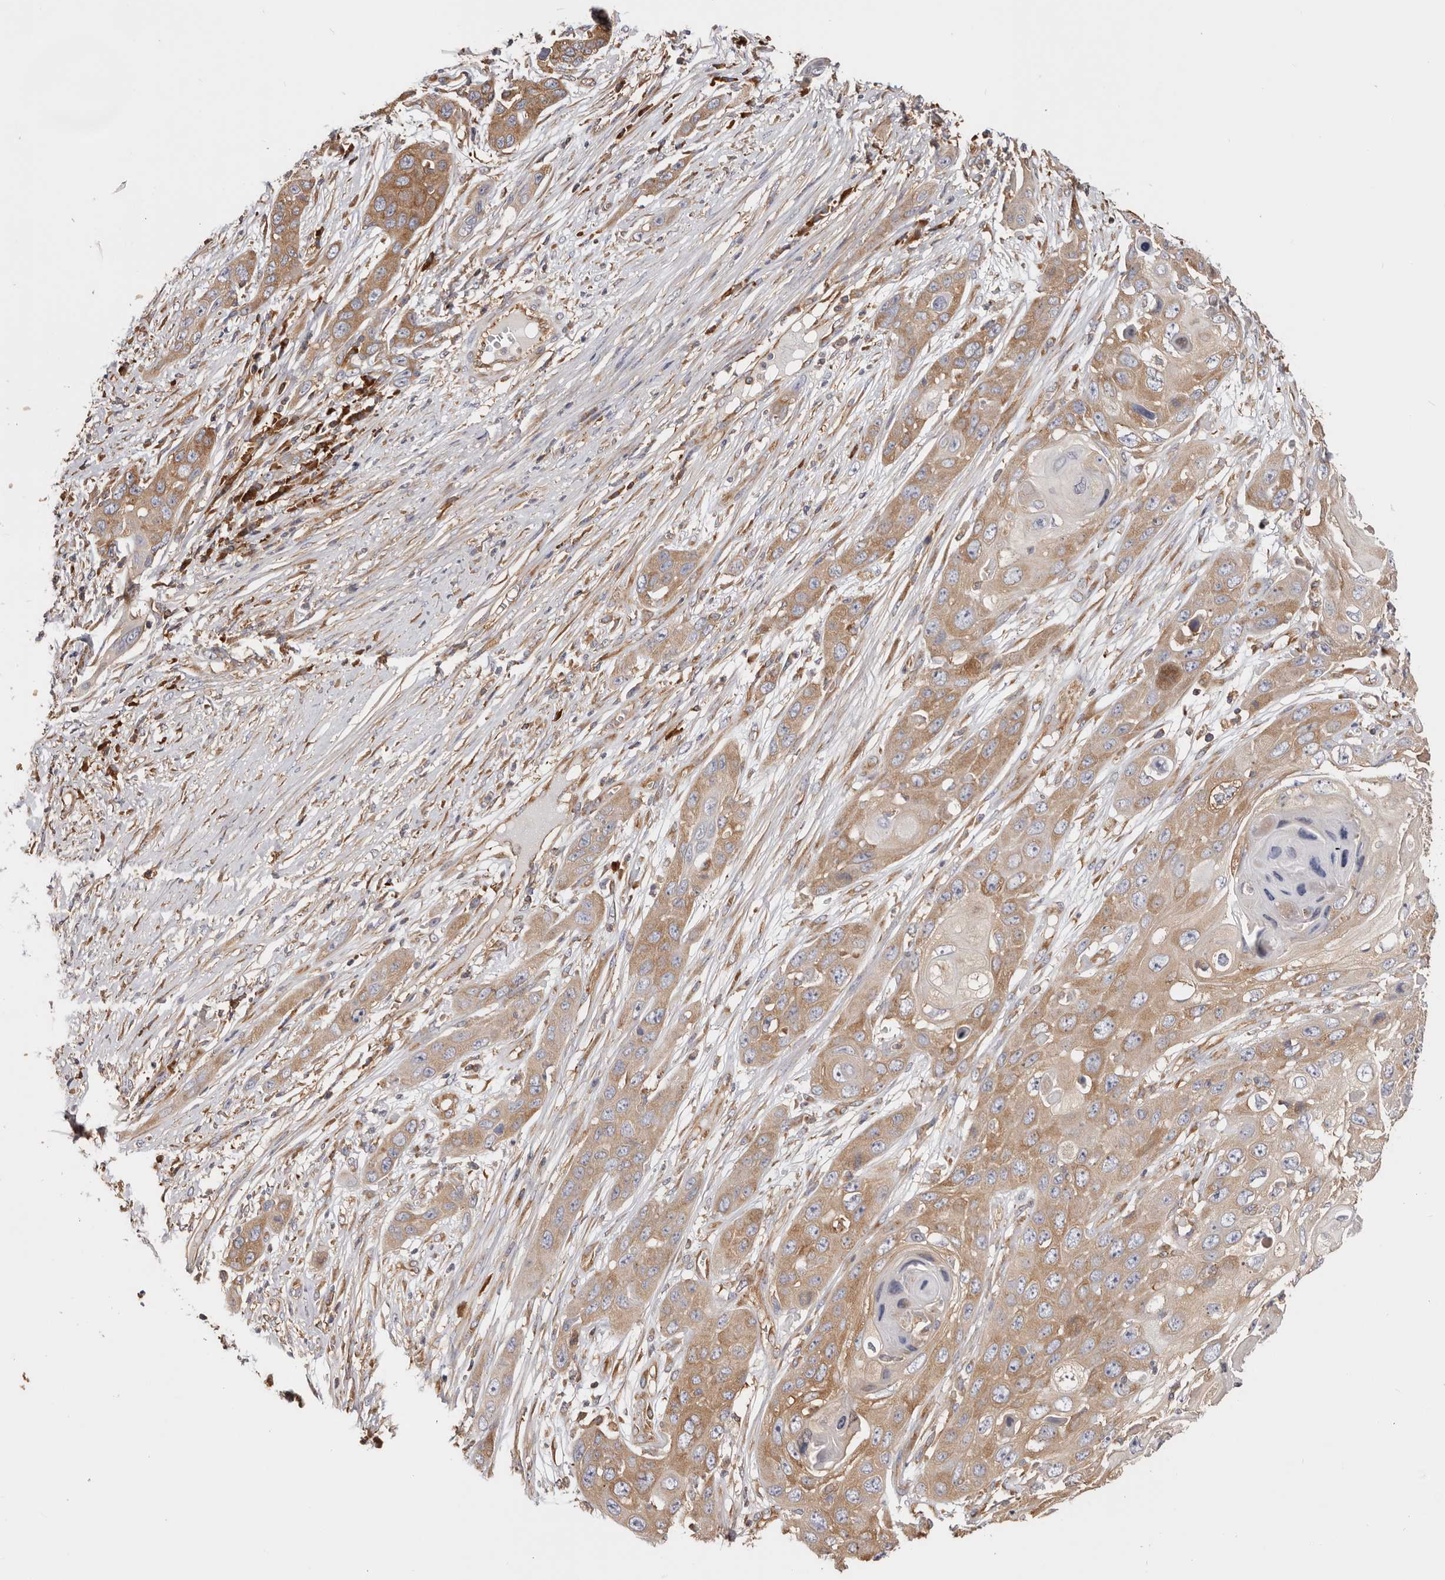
{"staining": {"intensity": "moderate", "quantity": ">75%", "location": "cytoplasmic/membranous"}, "tissue": "skin cancer", "cell_type": "Tumor cells", "image_type": "cancer", "snomed": [{"axis": "morphology", "description": "Squamous cell carcinoma, NOS"}, {"axis": "topography", "description": "Skin"}], "caption": "A photomicrograph of skin cancer stained for a protein demonstrates moderate cytoplasmic/membranous brown staining in tumor cells. (IHC, brightfield microscopy, high magnification).", "gene": "EPRS1", "patient": {"sex": "male", "age": 55}}